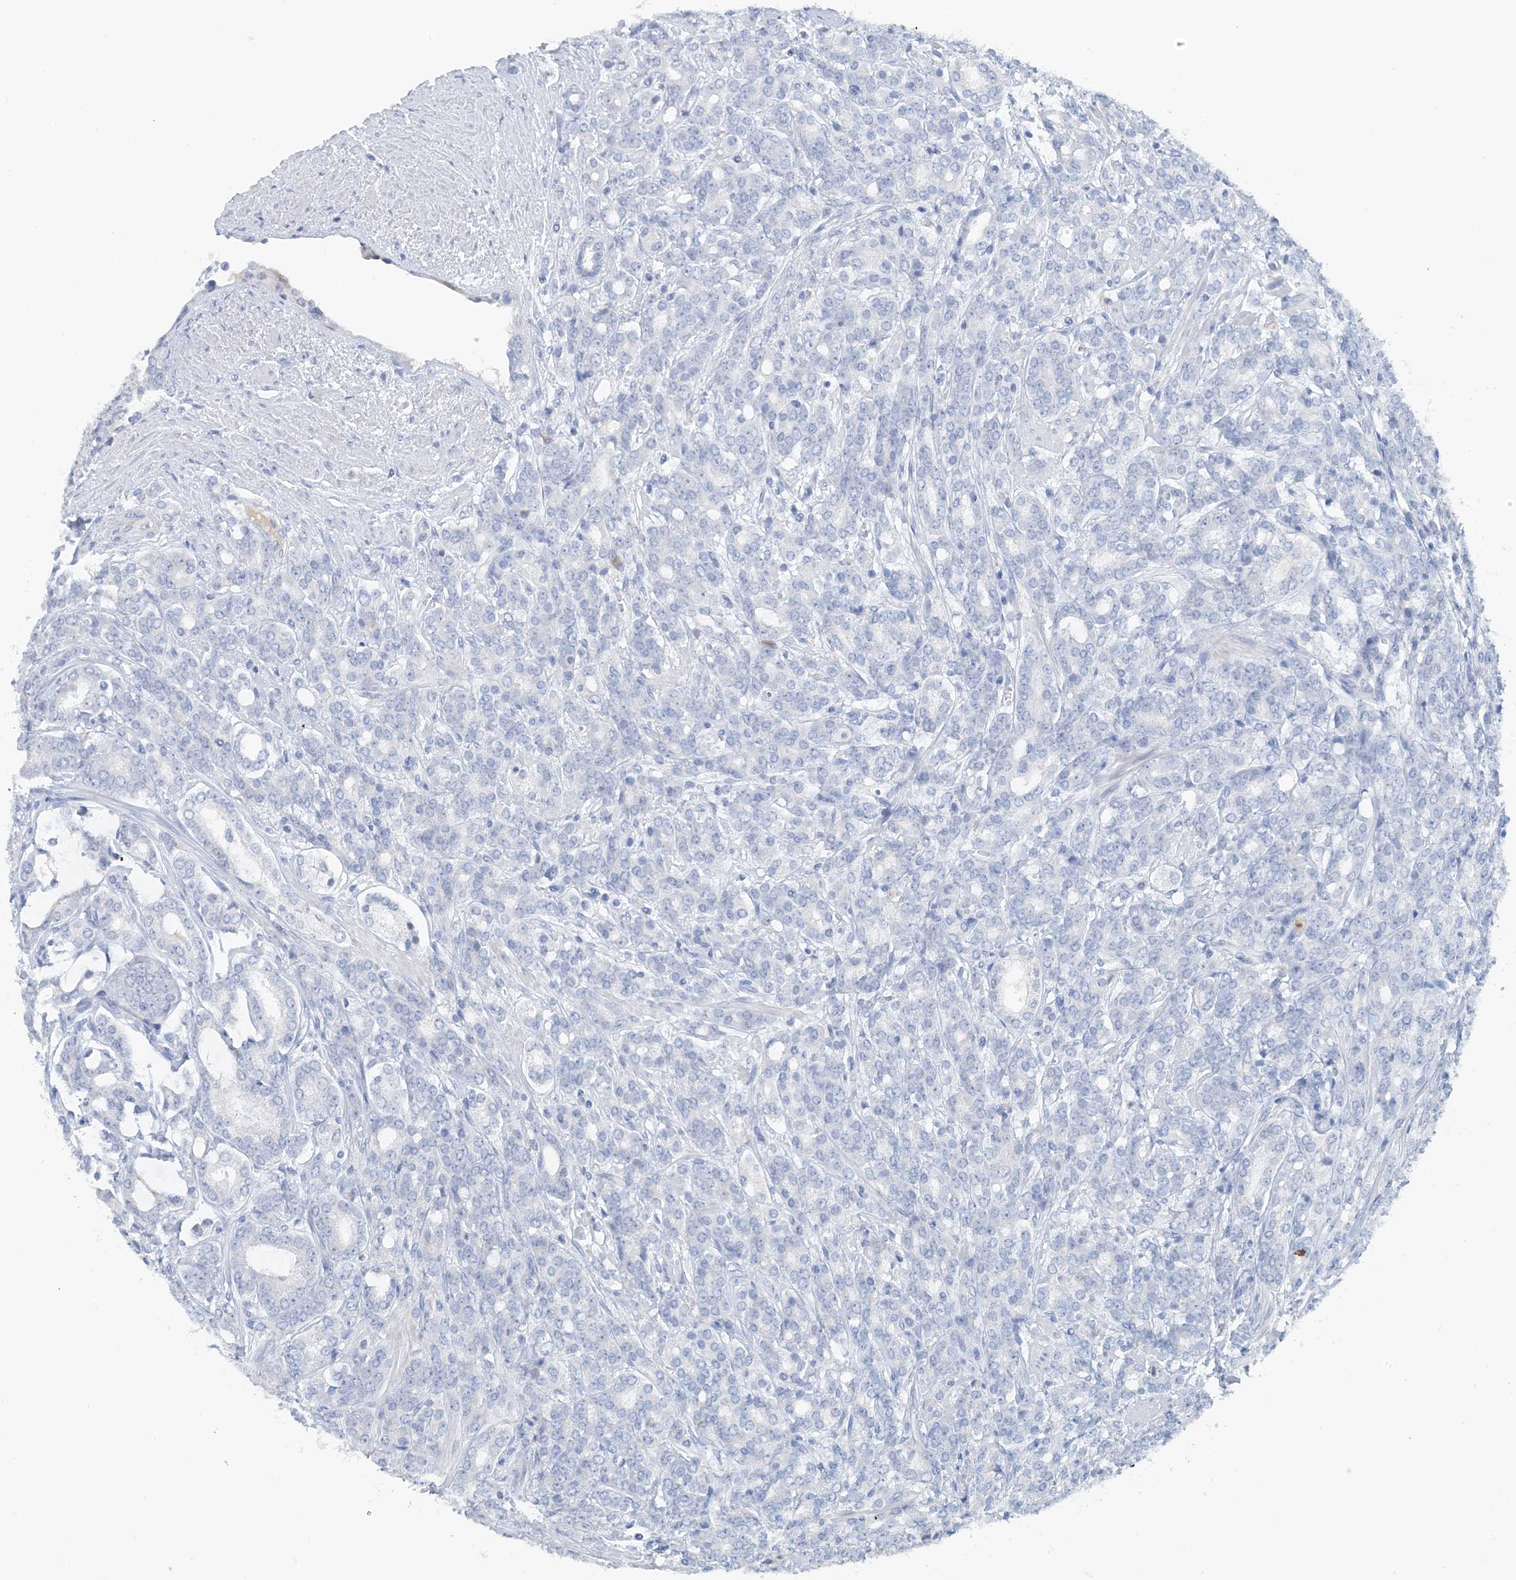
{"staining": {"intensity": "negative", "quantity": "none", "location": "none"}, "tissue": "prostate cancer", "cell_type": "Tumor cells", "image_type": "cancer", "snomed": [{"axis": "morphology", "description": "Adenocarcinoma, High grade"}, {"axis": "topography", "description": "Prostate"}], "caption": "An immunohistochemistry (IHC) histopathology image of prostate cancer is shown. There is no staining in tumor cells of prostate cancer.", "gene": "CTRL", "patient": {"sex": "male", "age": 62}}